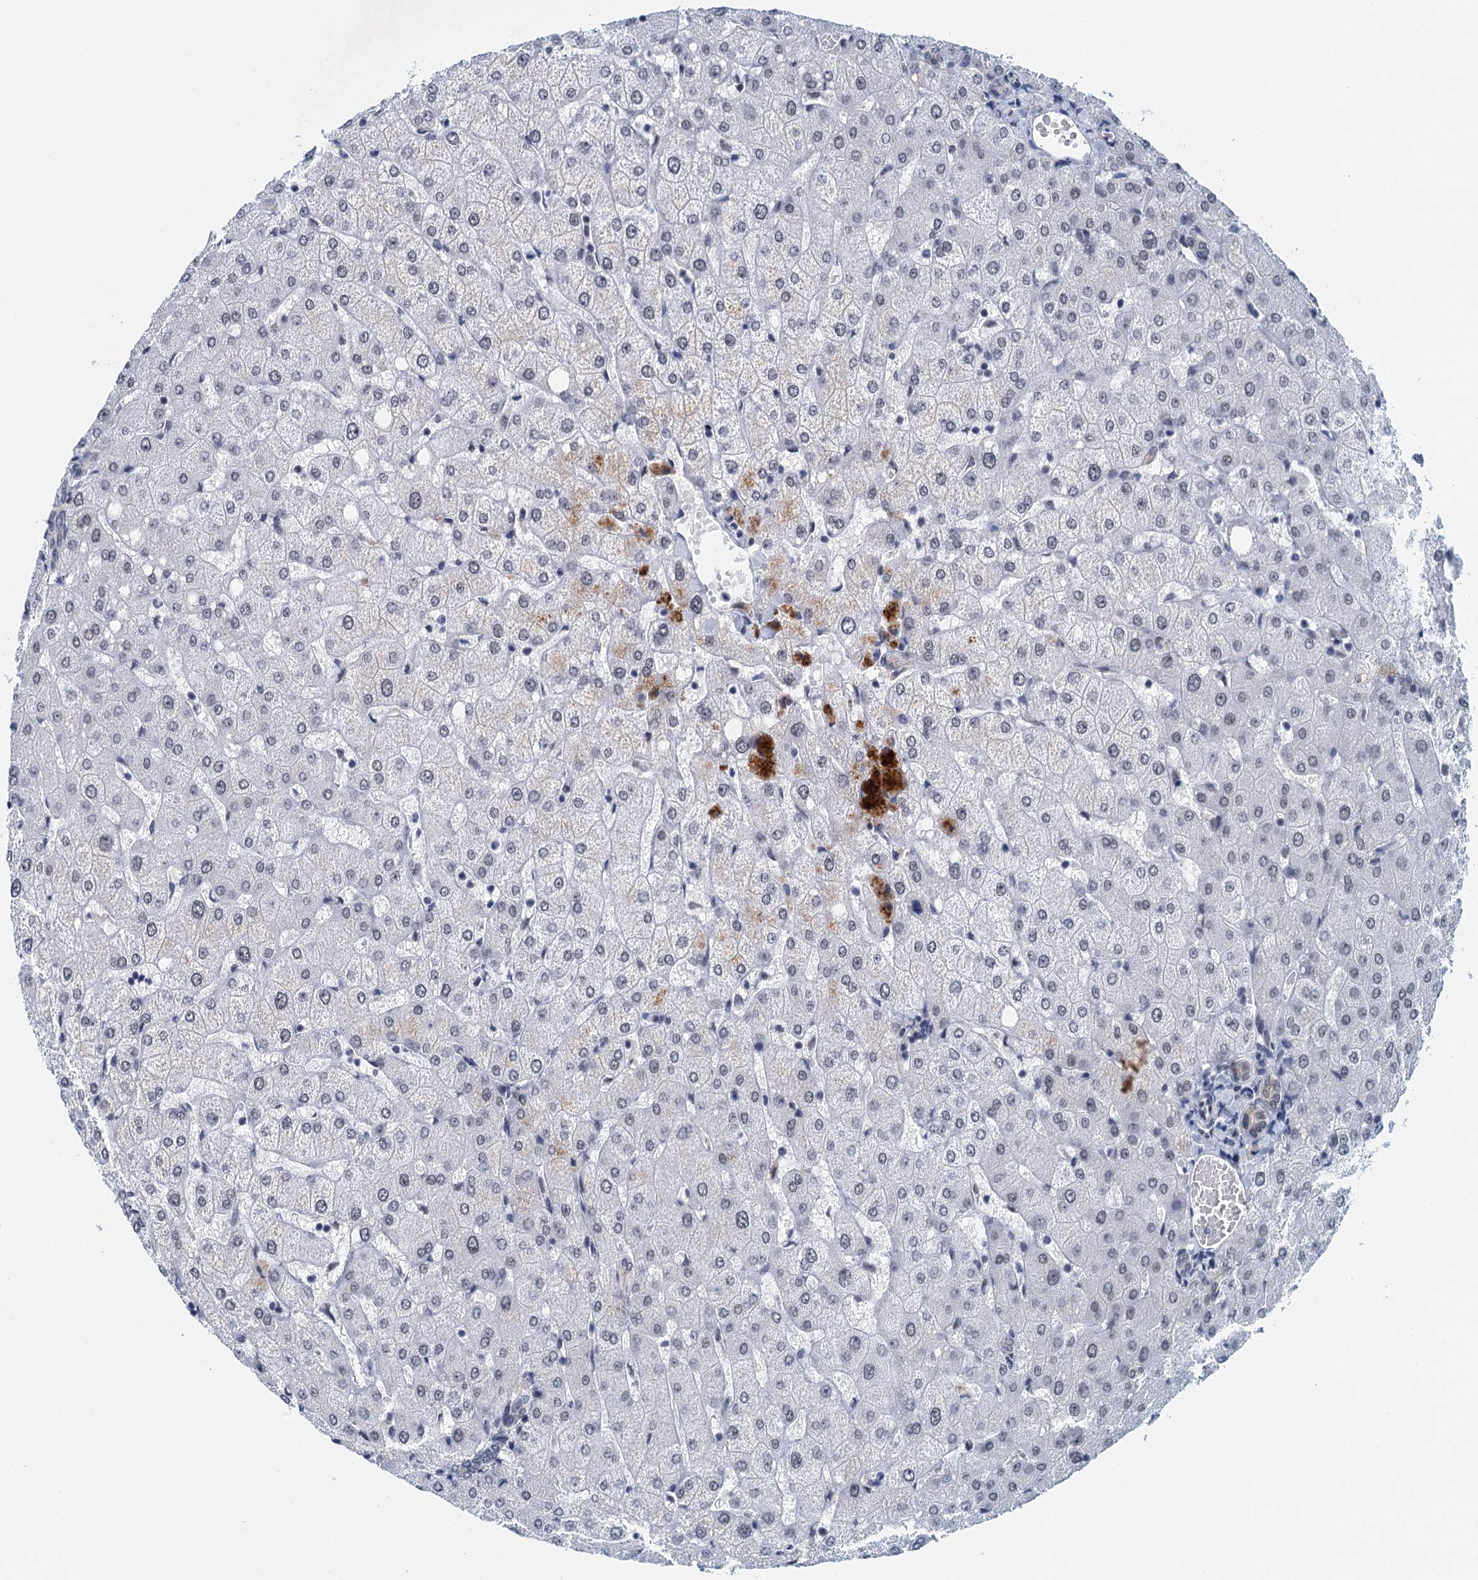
{"staining": {"intensity": "negative", "quantity": "none", "location": "none"}, "tissue": "liver", "cell_type": "Cholangiocytes", "image_type": "normal", "snomed": [{"axis": "morphology", "description": "Normal tissue, NOS"}, {"axis": "topography", "description": "Liver"}], "caption": "An immunohistochemistry (IHC) micrograph of normal liver is shown. There is no staining in cholangiocytes of liver.", "gene": "EPS8L1", "patient": {"sex": "female", "age": 54}}